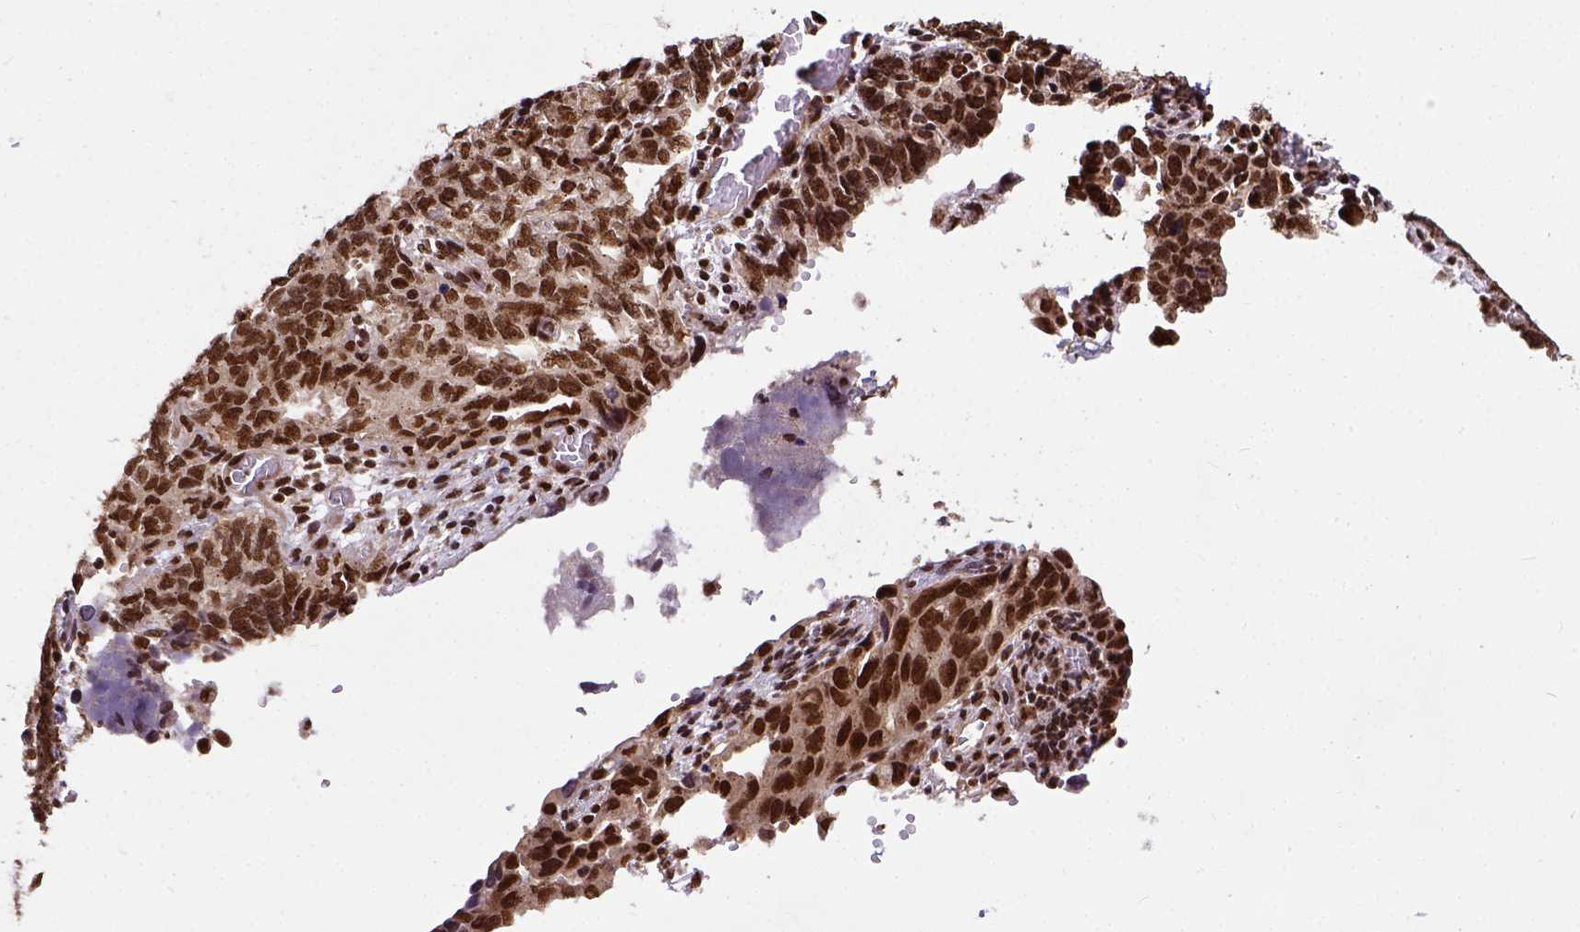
{"staining": {"intensity": "strong", "quantity": ">75%", "location": "nuclear"}, "tissue": "ovarian cancer", "cell_type": "Tumor cells", "image_type": "cancer", "snomed": [{"axis": "morphology", "description": "Cystadenocarcinoma, serous, NOS"}, {"axis": "topography", "description": "Ovary"}], "caption": "Immunohistochemical staining of ovarian serous cystadenocarcinoma exhibits high levels of strong nuclear protein staining in about >75% of tumor cells.", "gene": "NACC1", "patient": {"sex": "female", "age": 69}}